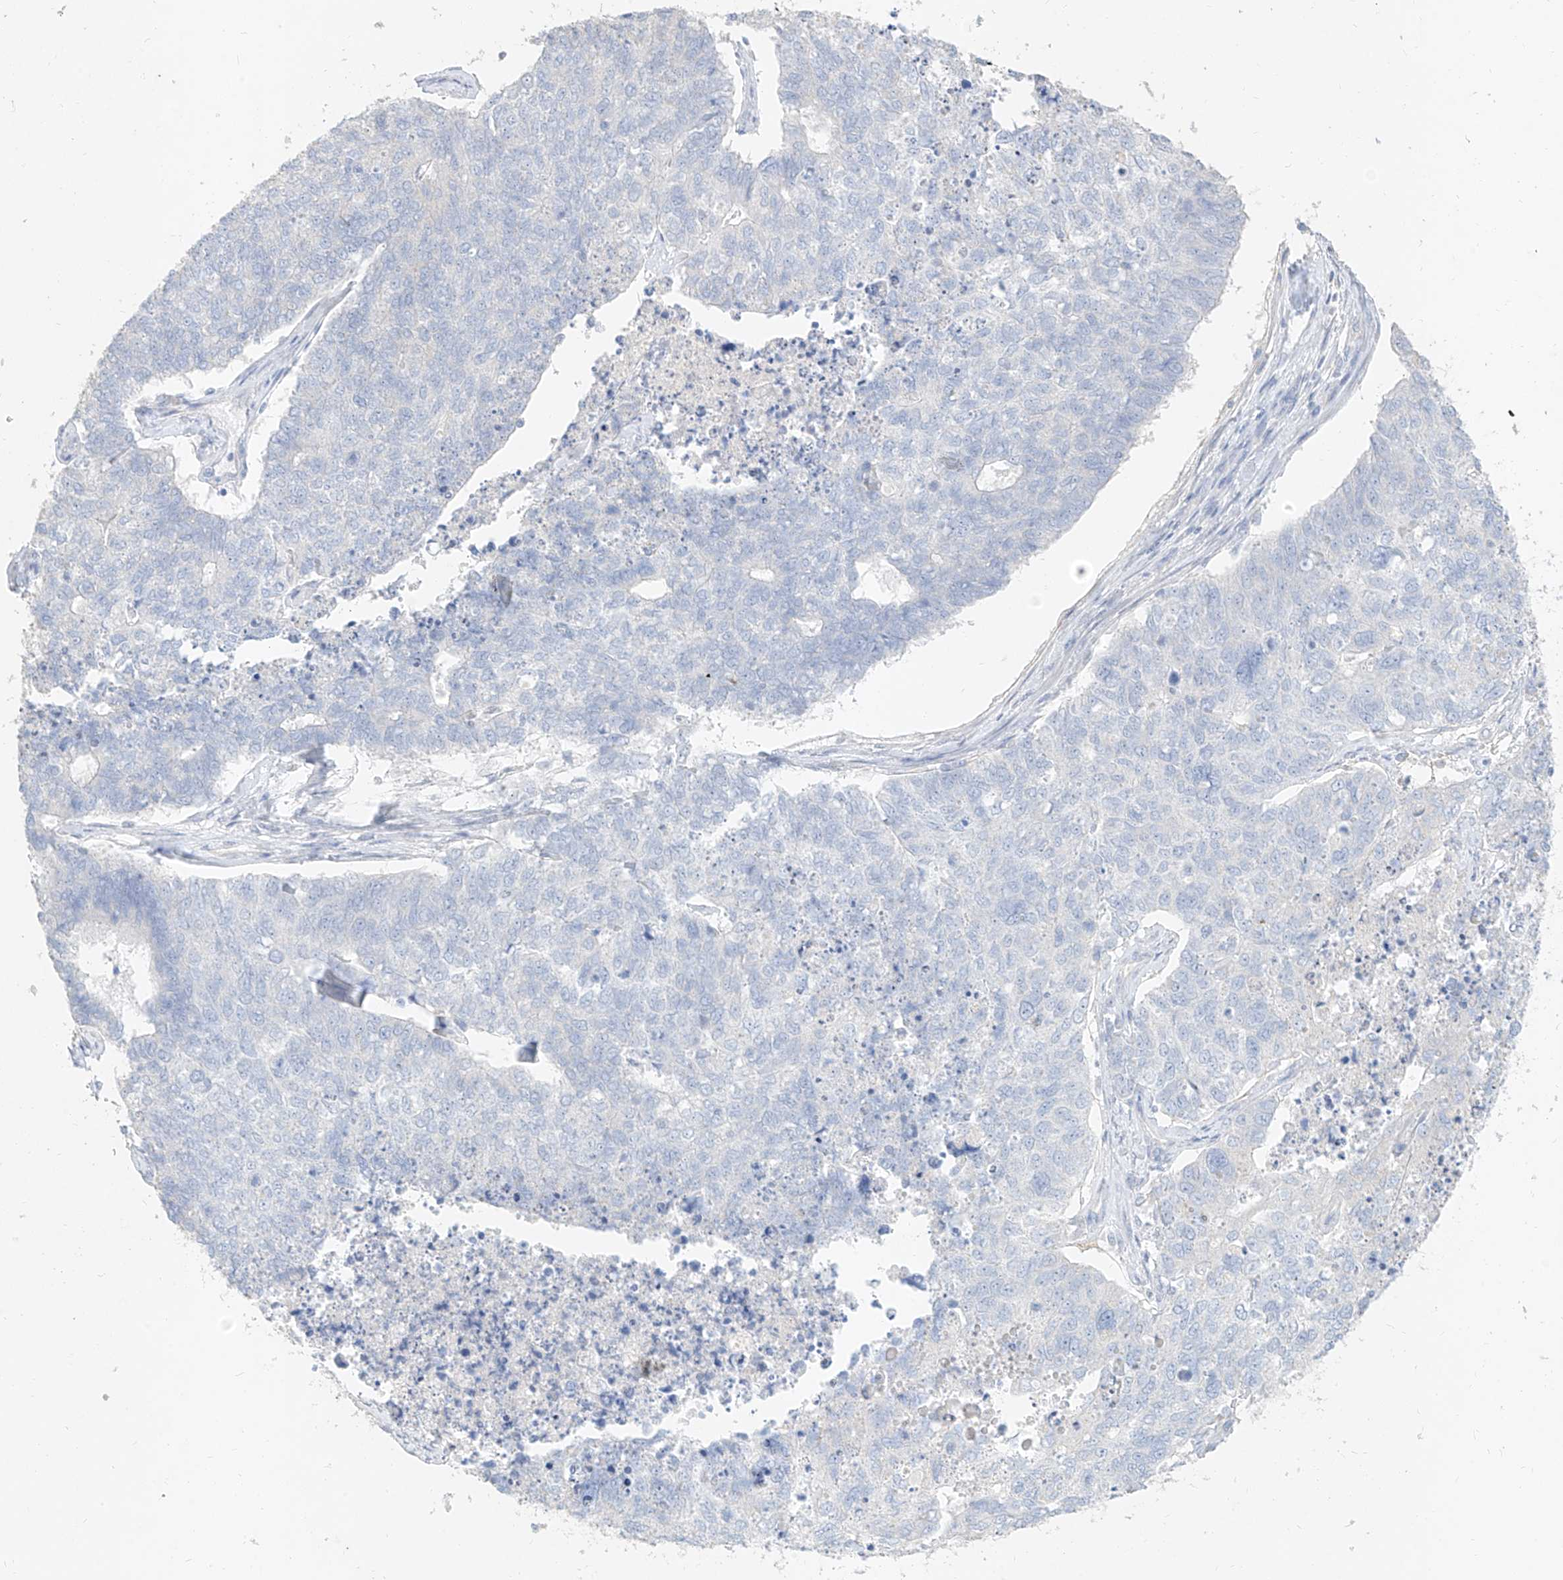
{"staining": {"intensity": "negative", "quantity": "none", "location": "none"}, "tissue": "cervical cancer", "cell_type": "Tumor cells", "image_type": "cancer", "snomed": [{"axis": "morphology", "description": "Squamous cell carcinoma, NOS"}, {"axis": "topography", "description": "Cervix"}], "caption": "Tumor cells are negative for brown protein staining in cervical squamous cell carcinoma. (Immunohistochemistry (ihc), brightfield microscopy, high magnification).", "gene": "ZZEF1", "patient": {"sex": "female", "age": 63}}